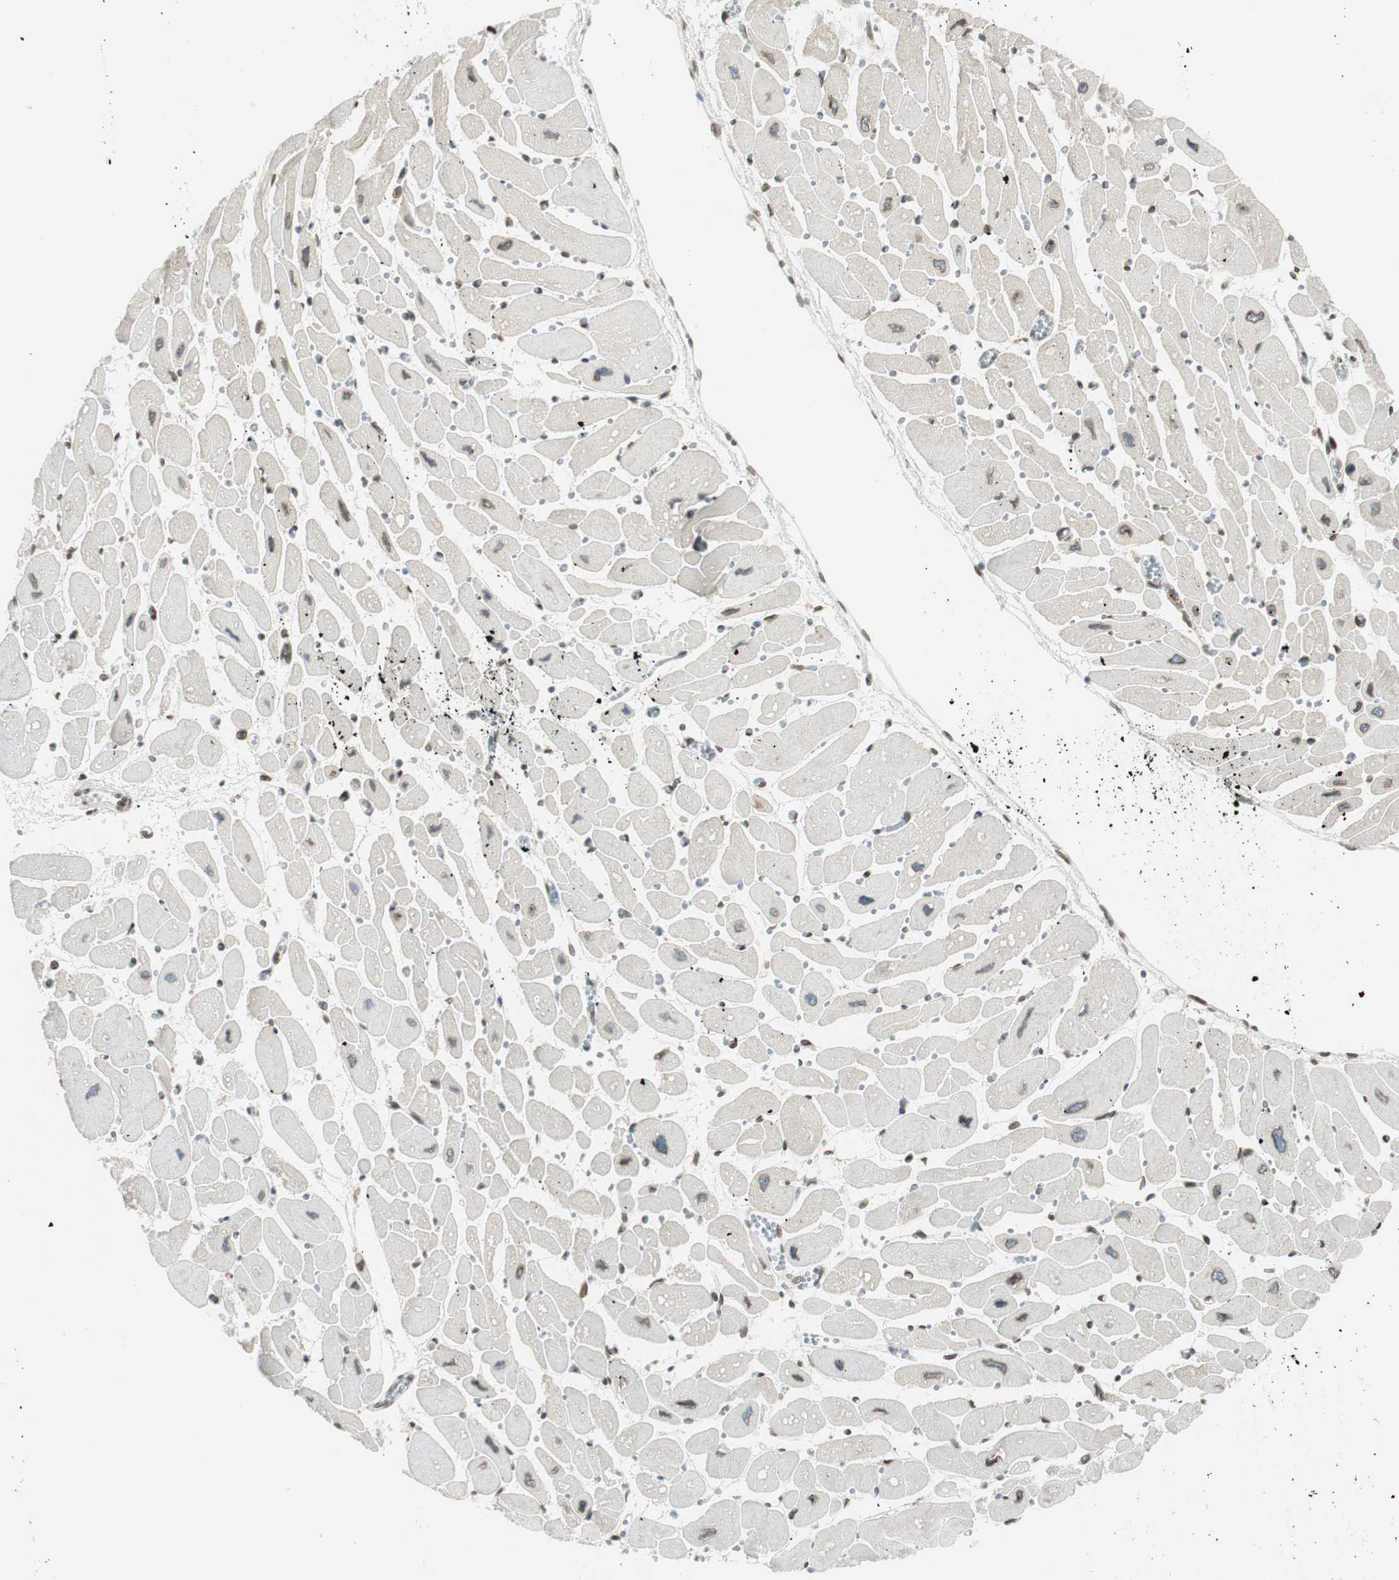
{"staining": {"intensity": "weak", "quantity": "<25%", "location": "nuclear"}, "tissue": "heart muscle", "cell_type": "Cardiomyocytes", "image_type": "normal", "snomed": [{"axis": "morphology", "description": "Normal tissue, NOS"}, {"axis": "topography", "description": "Heart"}], "caption": "Protein analysis of benign heart muscle displays no significant staining in cardiomyocytes.", "gene": "TMEM260", "patient": {"sex": "female", "age": 54}}